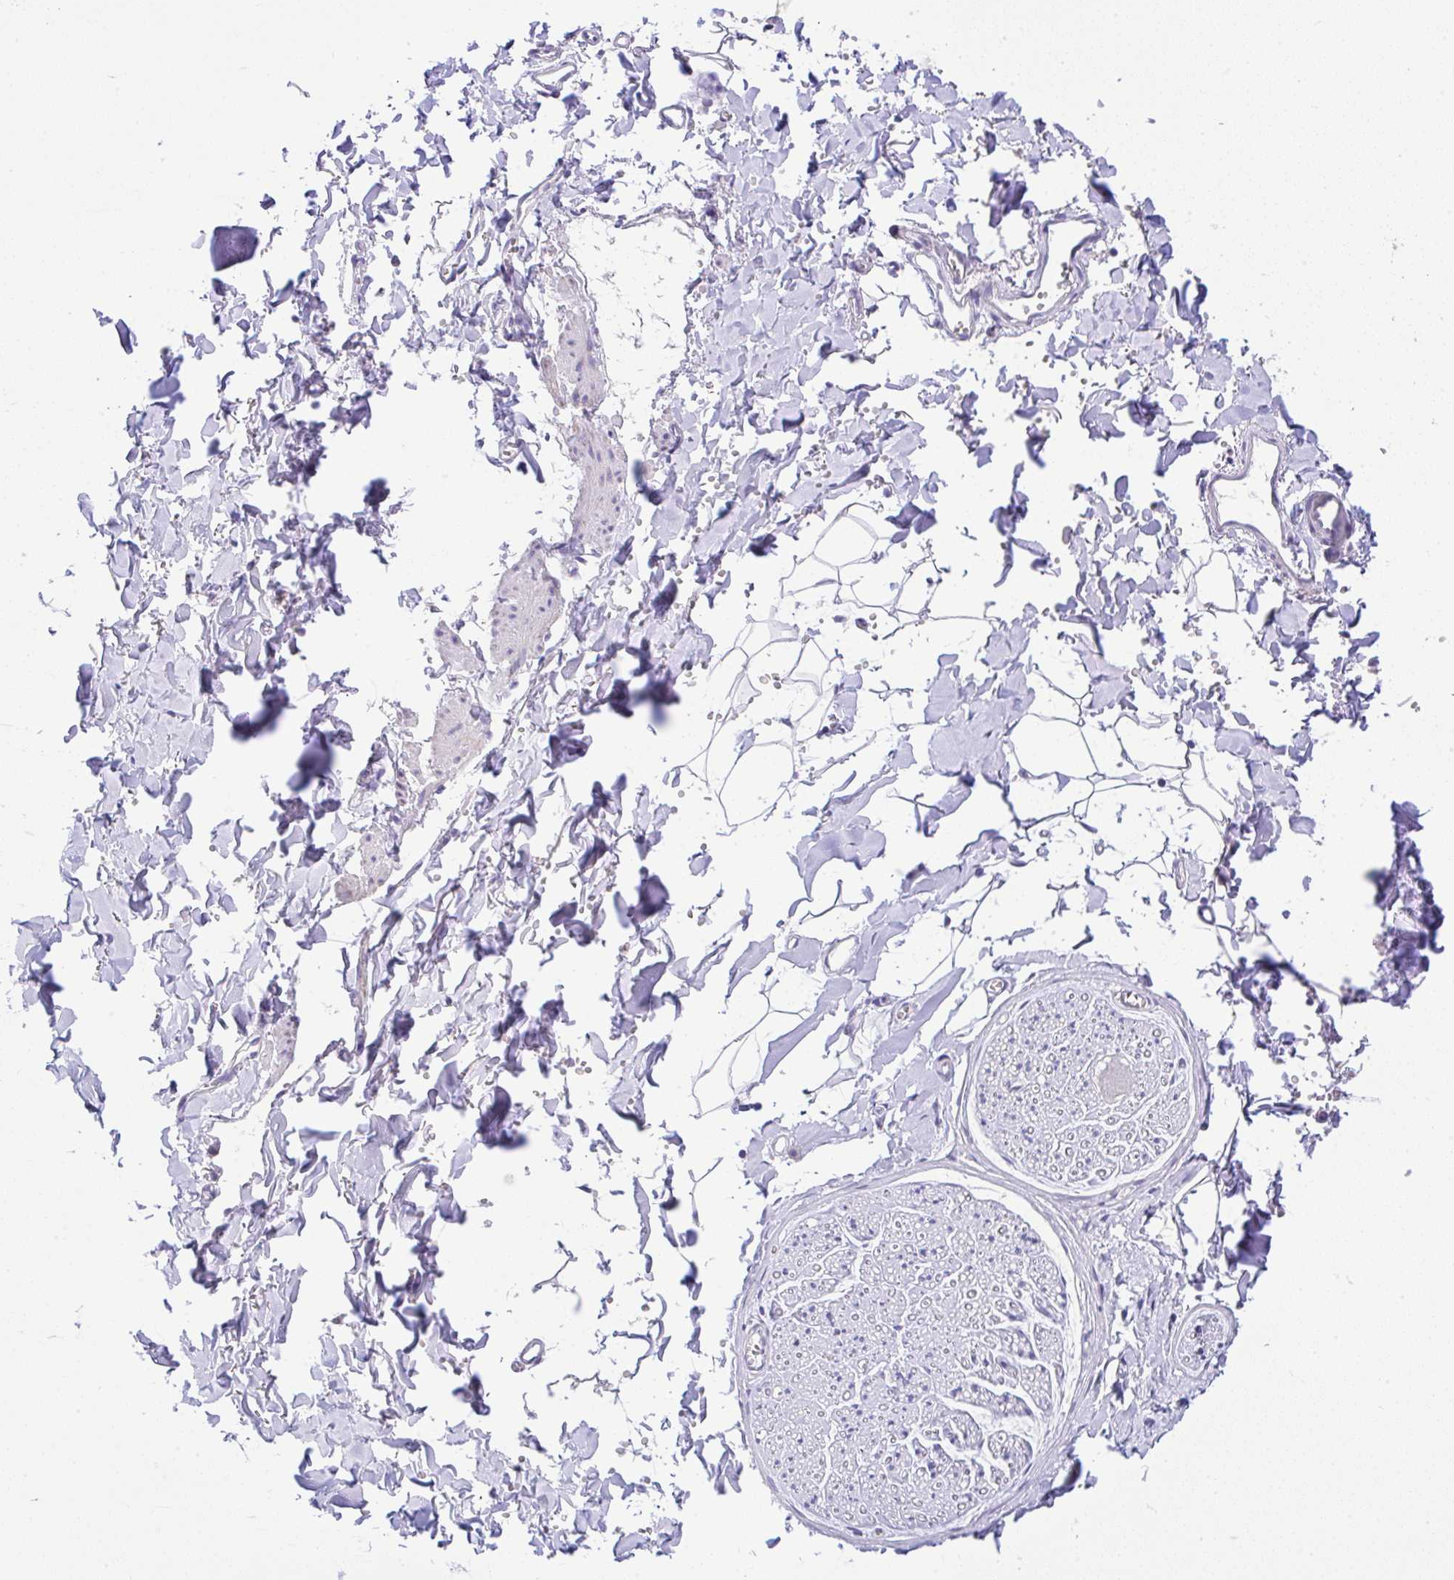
{"staining": {"intensity": "negative", "quantity": "none", "location": "none"}, "tissue": "adipose tissue", "cell_type": "Adipocytes", "image_type": "normal", "snomed": [{"axis": "morphology", "description": "Normal tissue, NOS"}, {"axis": "topography", "description": "Cartilage tissue"}, {"axis": "topography", "description": "Bronchus"}, {"axis": "topography", "description": "Peripheral nerve tissue"}], "caption": "Immunohistochemistry (IHC) micrograph of benign adipose tissue stained for a protein (brown), which displays no positivity in adipocytes. (Immunohistochemistry, brightfield microscopy, high magnification).", "gene": "CTU1", "patient": {"sex": "female", "age": 59}}